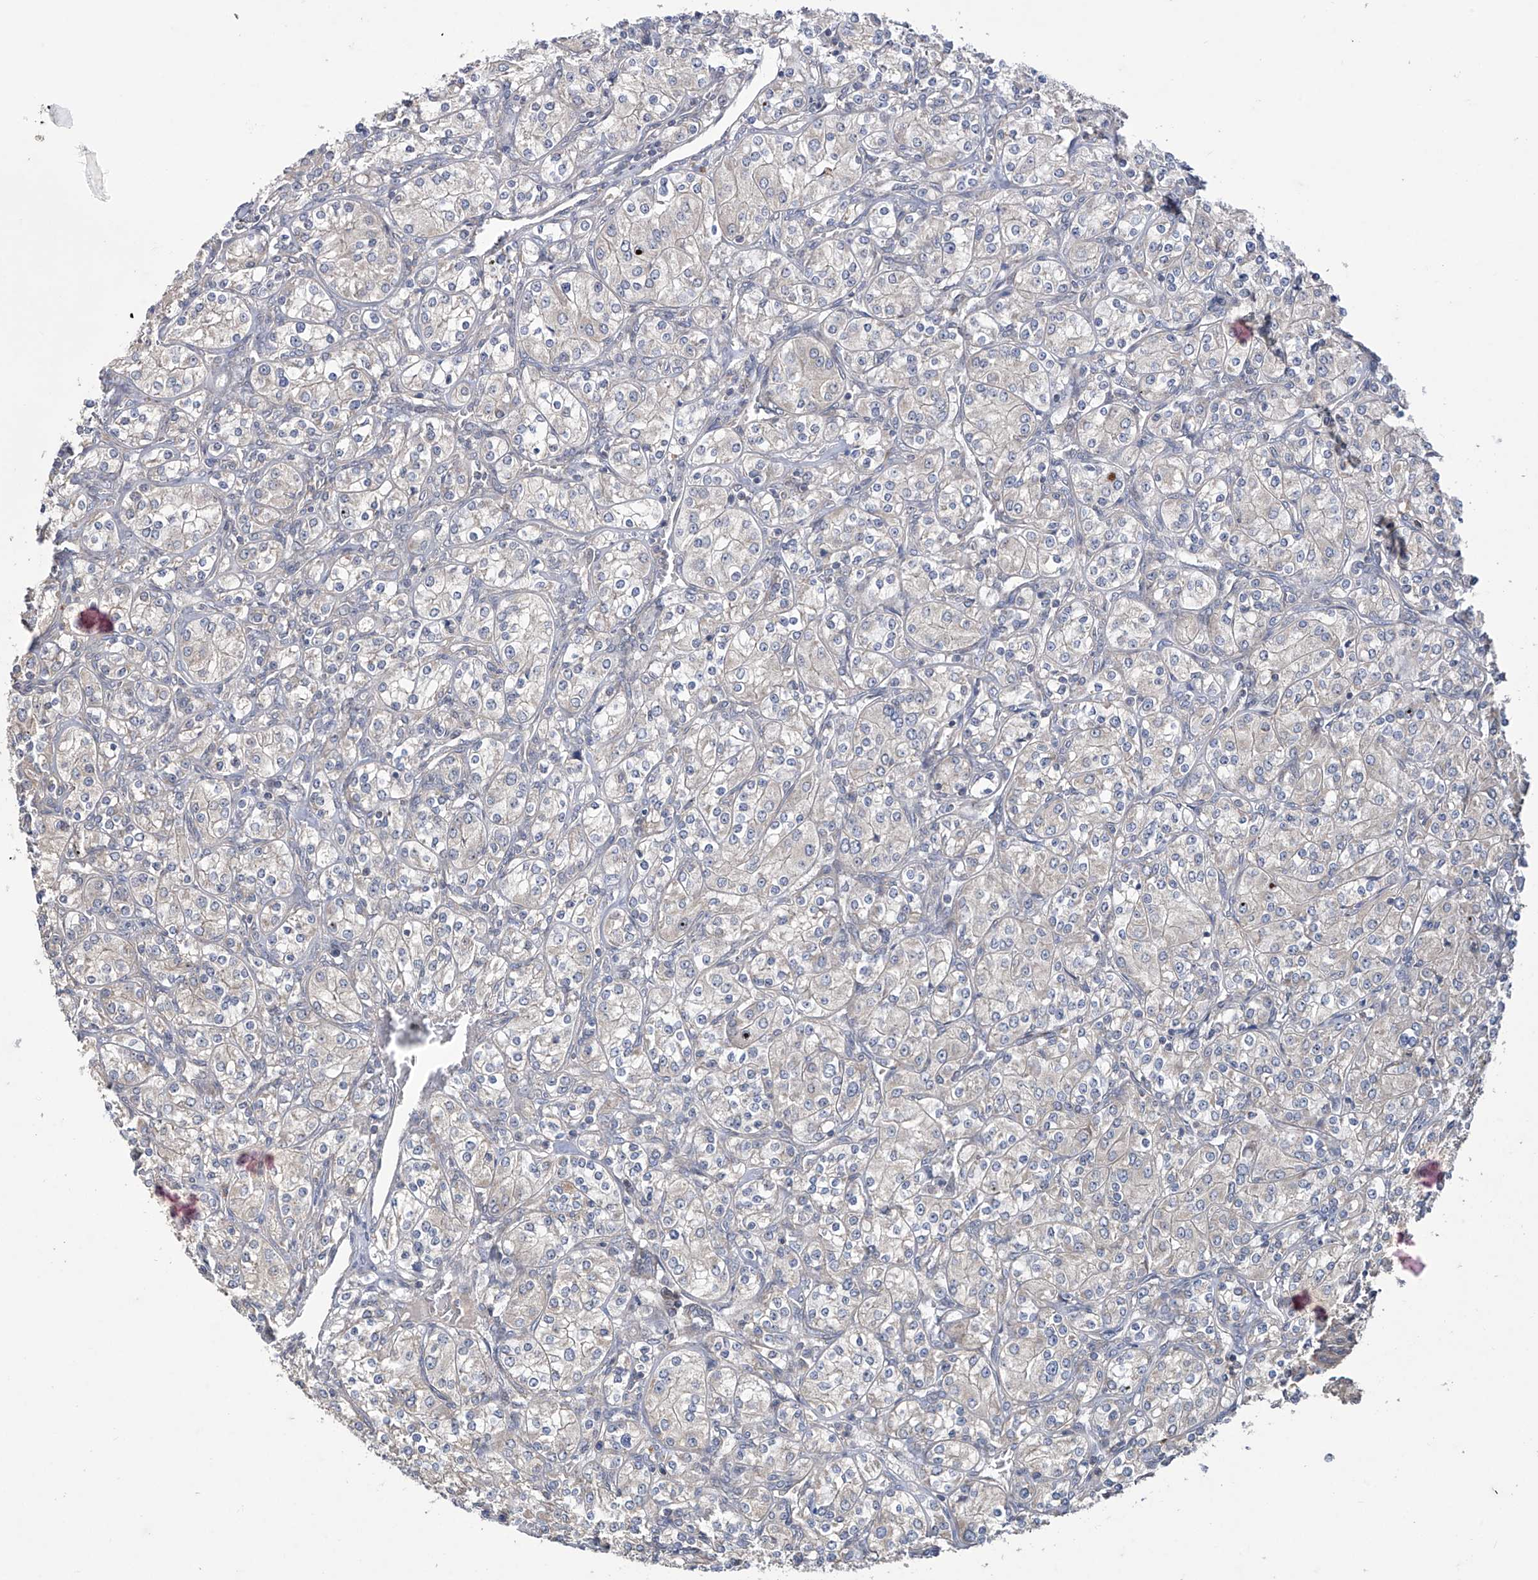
{"staining": {"intensity": "negative", "quantity": "none", "location": "none"}, "tissue": "renal cancer", "cell_type": "Tumor cells", "image_type": "cancer", "snomed": [{"axis": "morphology", "description": "Adenocarcinoma, NOS"}, {"axis": "topography", "description": "Kidney"}], "caption": "Image shows no protein positivity in tumor cells of renal adenocarcinoma tissue.", "gene": "TRIM60", "patient": {"sex": "male", "age": 77}}